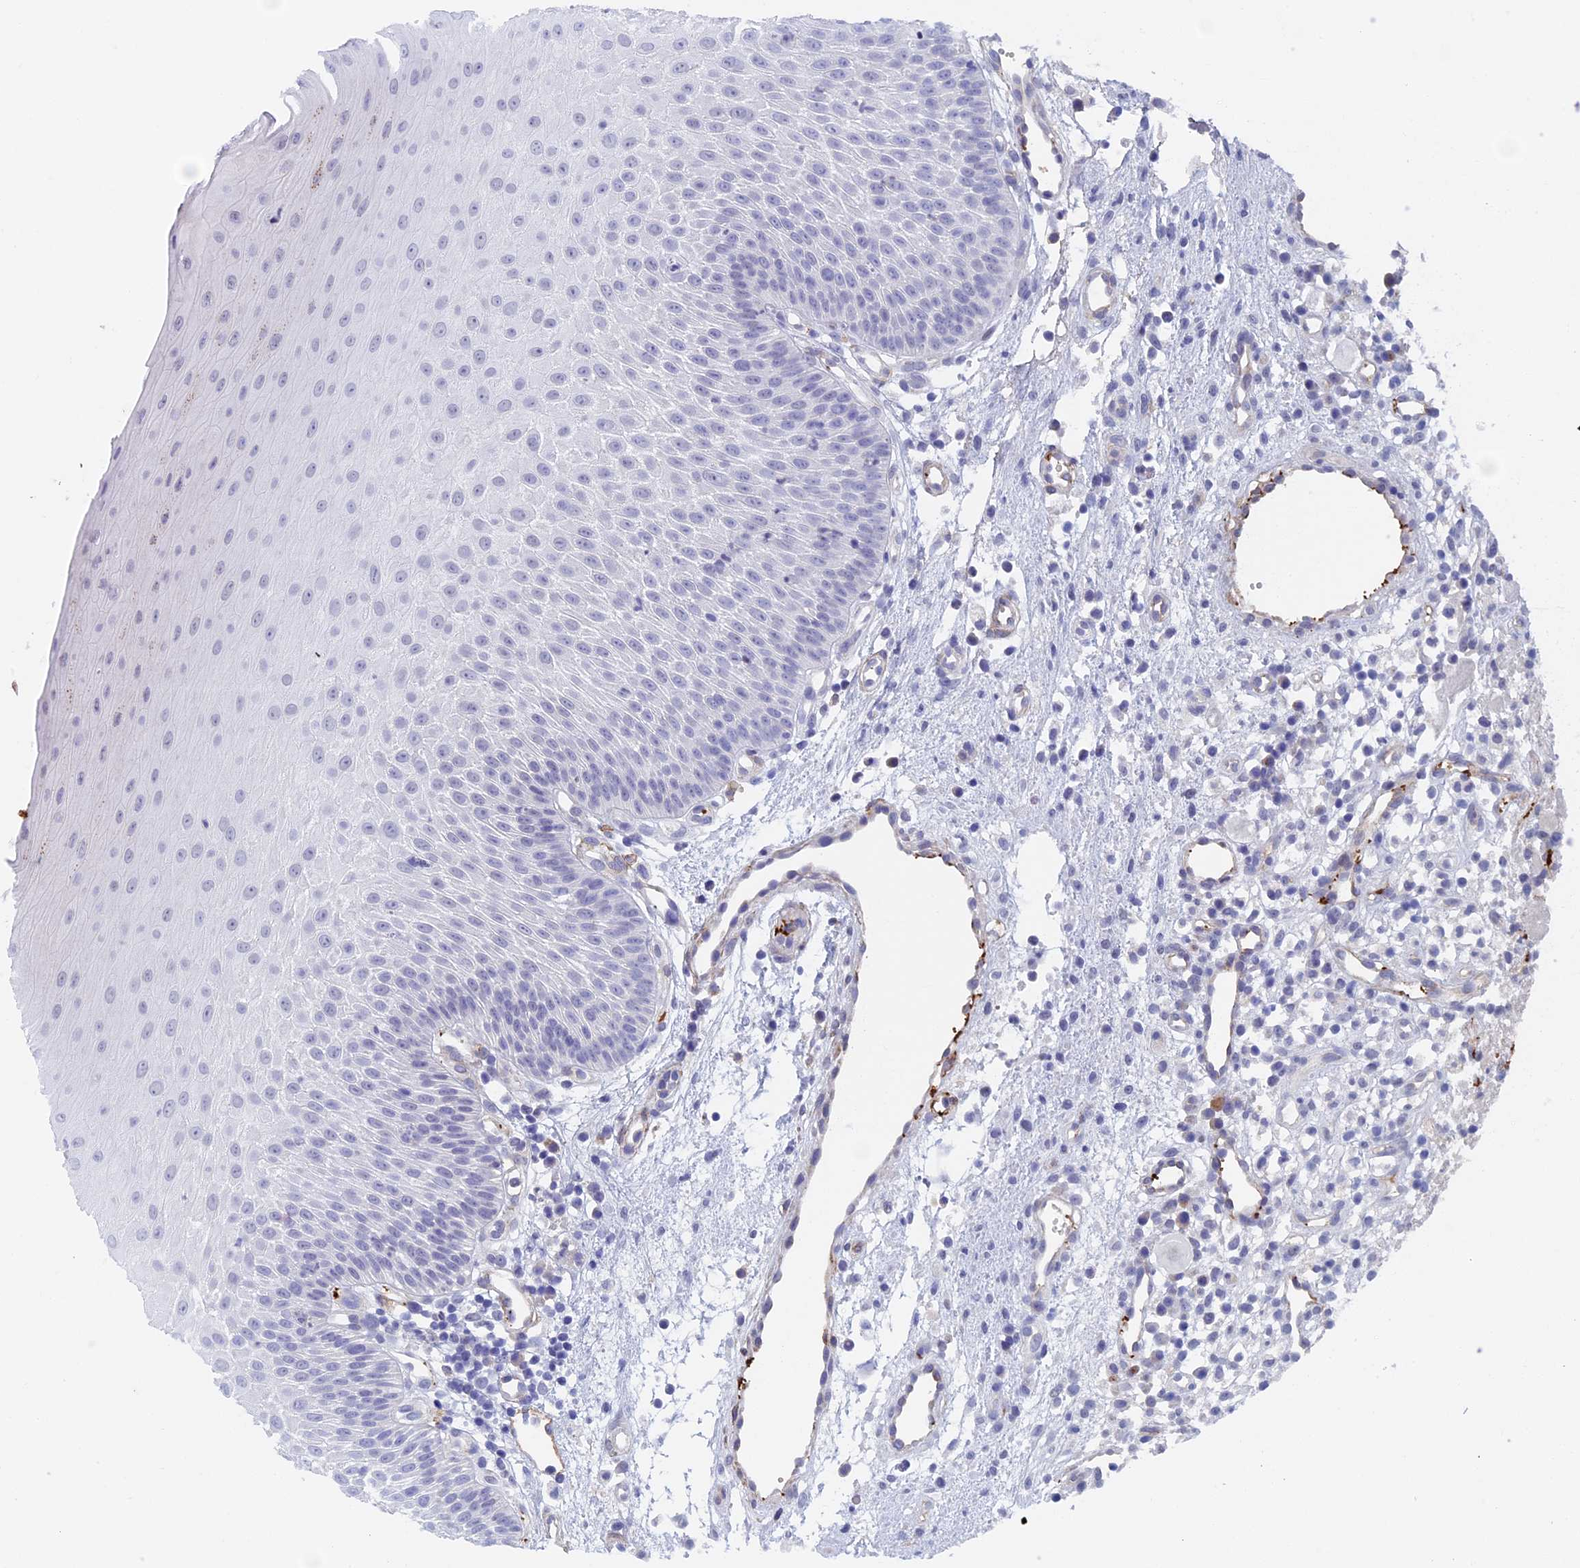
{"staining": {"intensity": "negative", "quantity": "none", "location": "none"}, "tissue": "oral mucosa", "cell_type": "Squamous epithelial cells", "image_type": "normal", "snomed": [{"axis": "morphology", "description": "Normal tissue, NOS"}, {"axis": "topography", "description": "Oral tissue"}], "caption": "There is no significant positivity in squamous epithelial cells of oral mucosa. (DAB (3,3'-diaminobenzidine) immunohistochemistry visualized using brightfield microscopy, high magnification).", "gene": "INSYN1", "patient": {"sex": "female", "age": 13}}